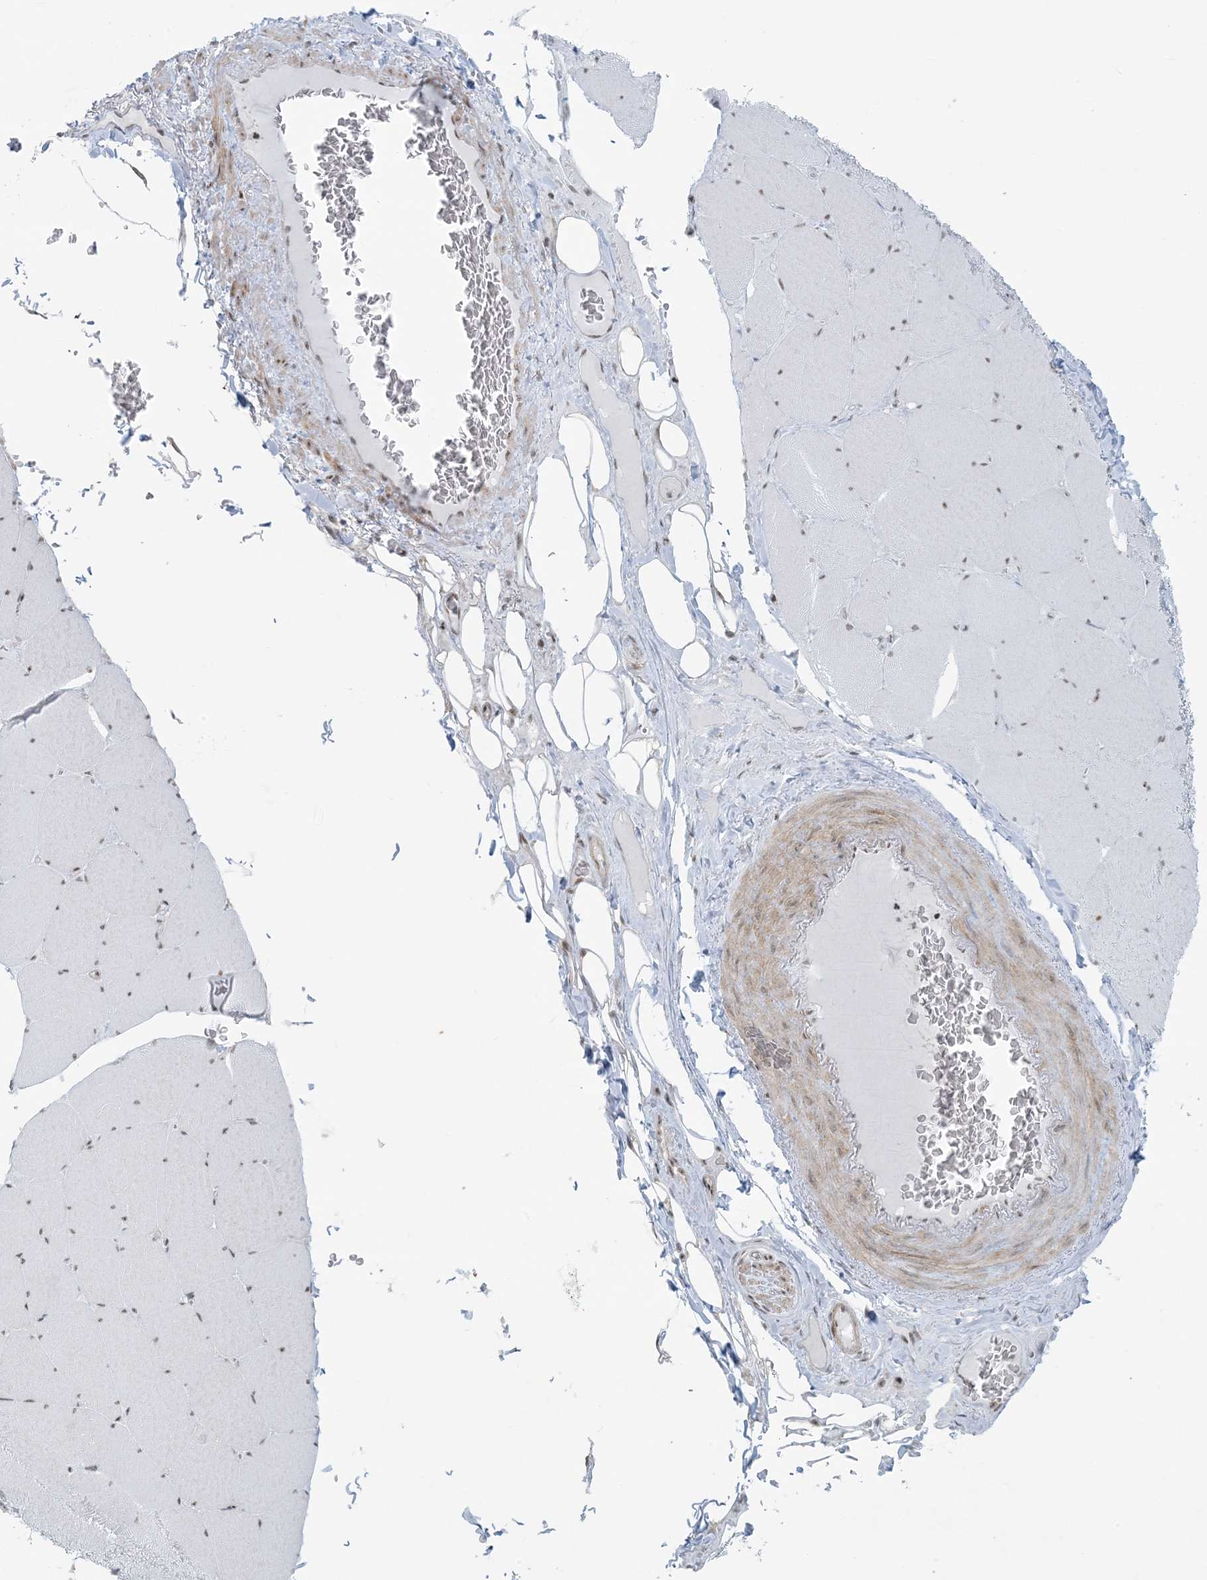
{"staining": {"intensity": "weak", "quantity": "25%-75%", "location": "nuclear"}, "tissue": "skeletal muscle", "cell_type": "Myocytes", "image_type": "normal", "snomed": [{"axis": "morphology", "description": "Normal tissue, NOS"}, {"axis": "topography", "description": "Skeletal muscle"}, {"axis": "topography", "description": "Head-Neck"}], "caption": "Skeletal muscle stained for a protein (brown) reveals weak nuclear positive positivity in about 25%-75% of myocytes.", "gene": "ZNF787", "patient": {"sex": "male", "age": 66}}